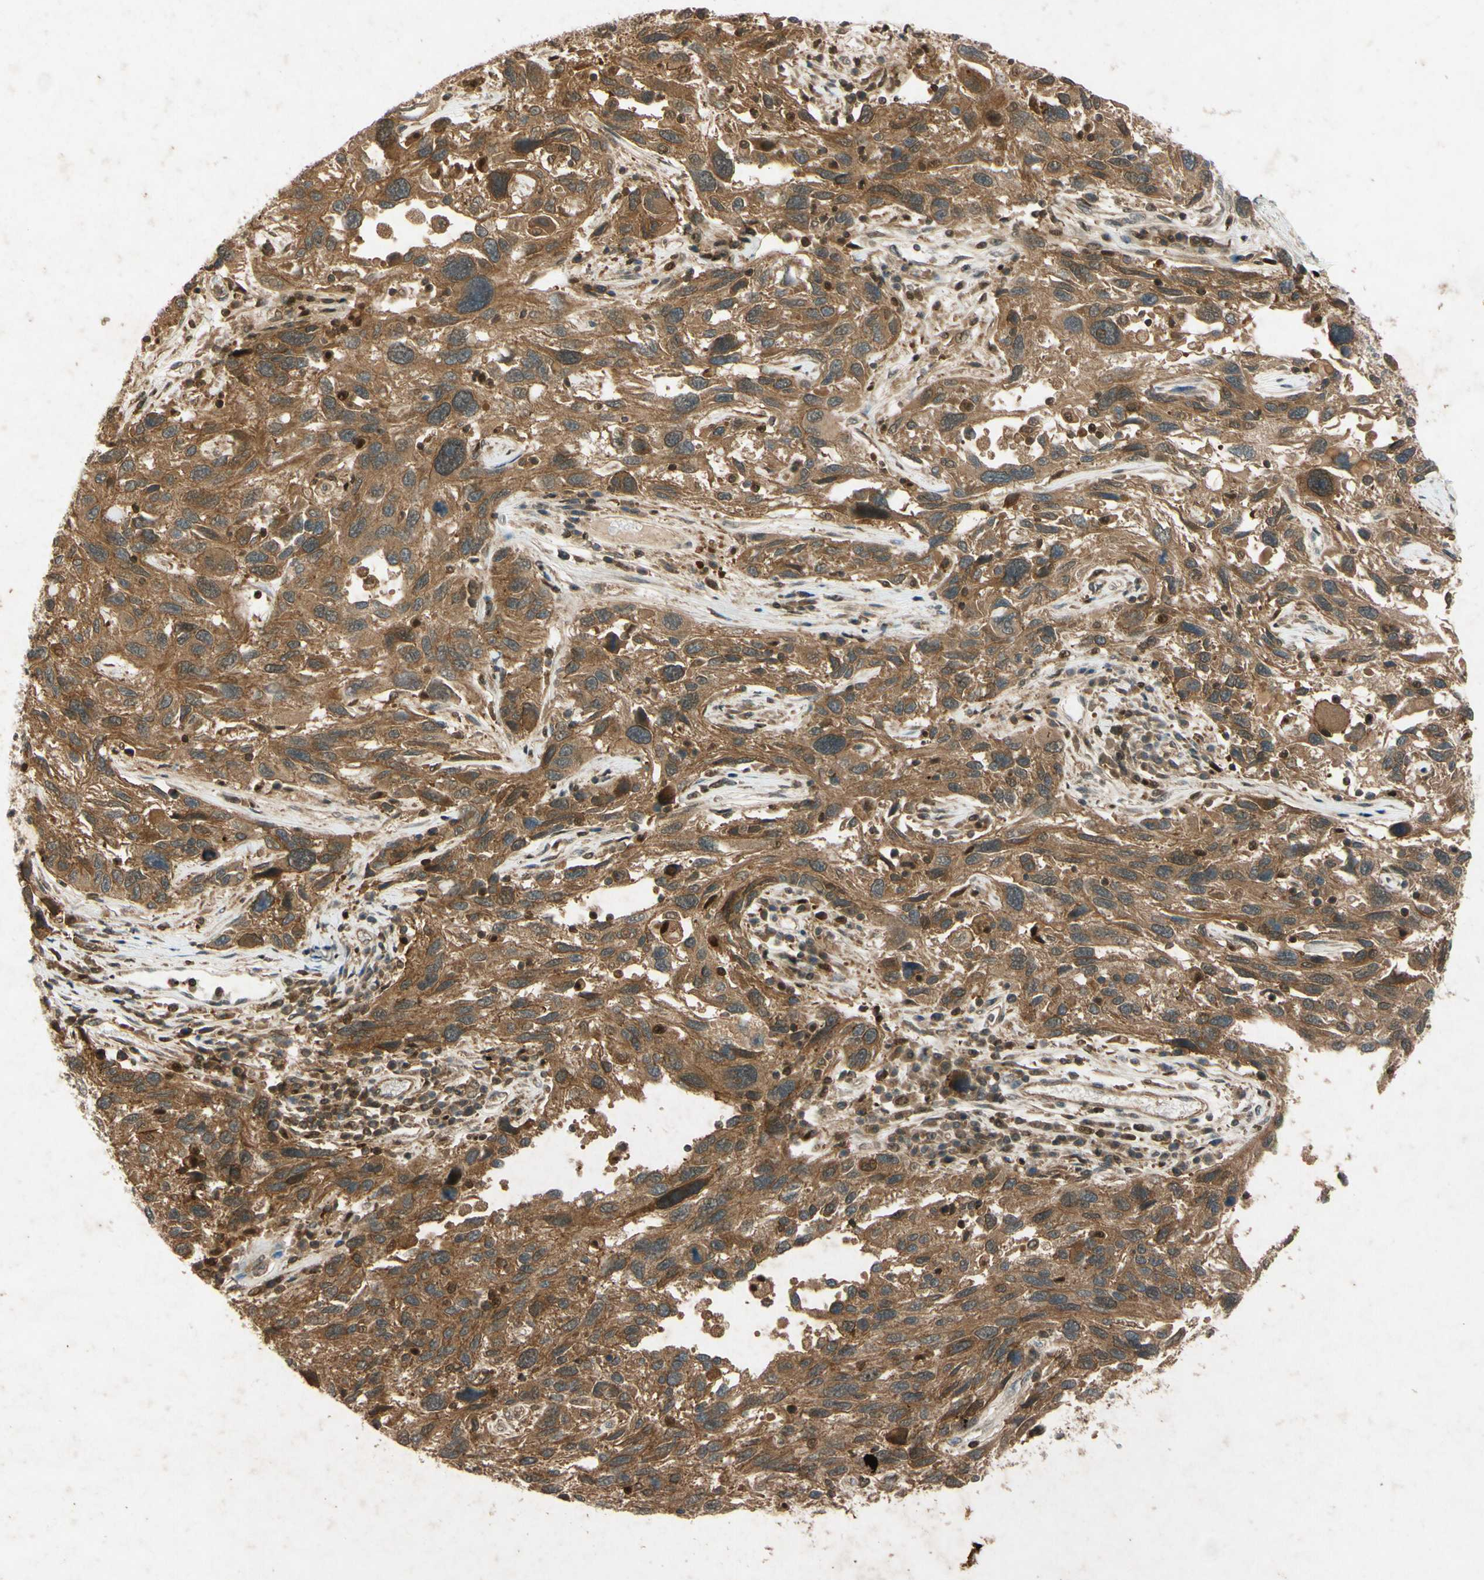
{"staining": {"intensity": "moderate", "quantity": ">75%", "location": "cytoplasmic/membranous"}, "tissue": "melanoma", "cell_type": "Tumor cells", "image_type": "cancer", "snomed": [{"axis": "morphology", "description": "Malignant melanoma, NOS"}, {"axis": "topography", "description": "Skin"}], "caption": "Tumor cells reveal medium levels of moderate cytoplasmic/membranous expression in approximately >75% of cells in human malignant melanoma. Immunohistochemistry (ihc) stains the protein of interest in brown and the nuclei are stained blue.", "gene": "EPHA8", "patient": {"sex": "male", "age": 53}}